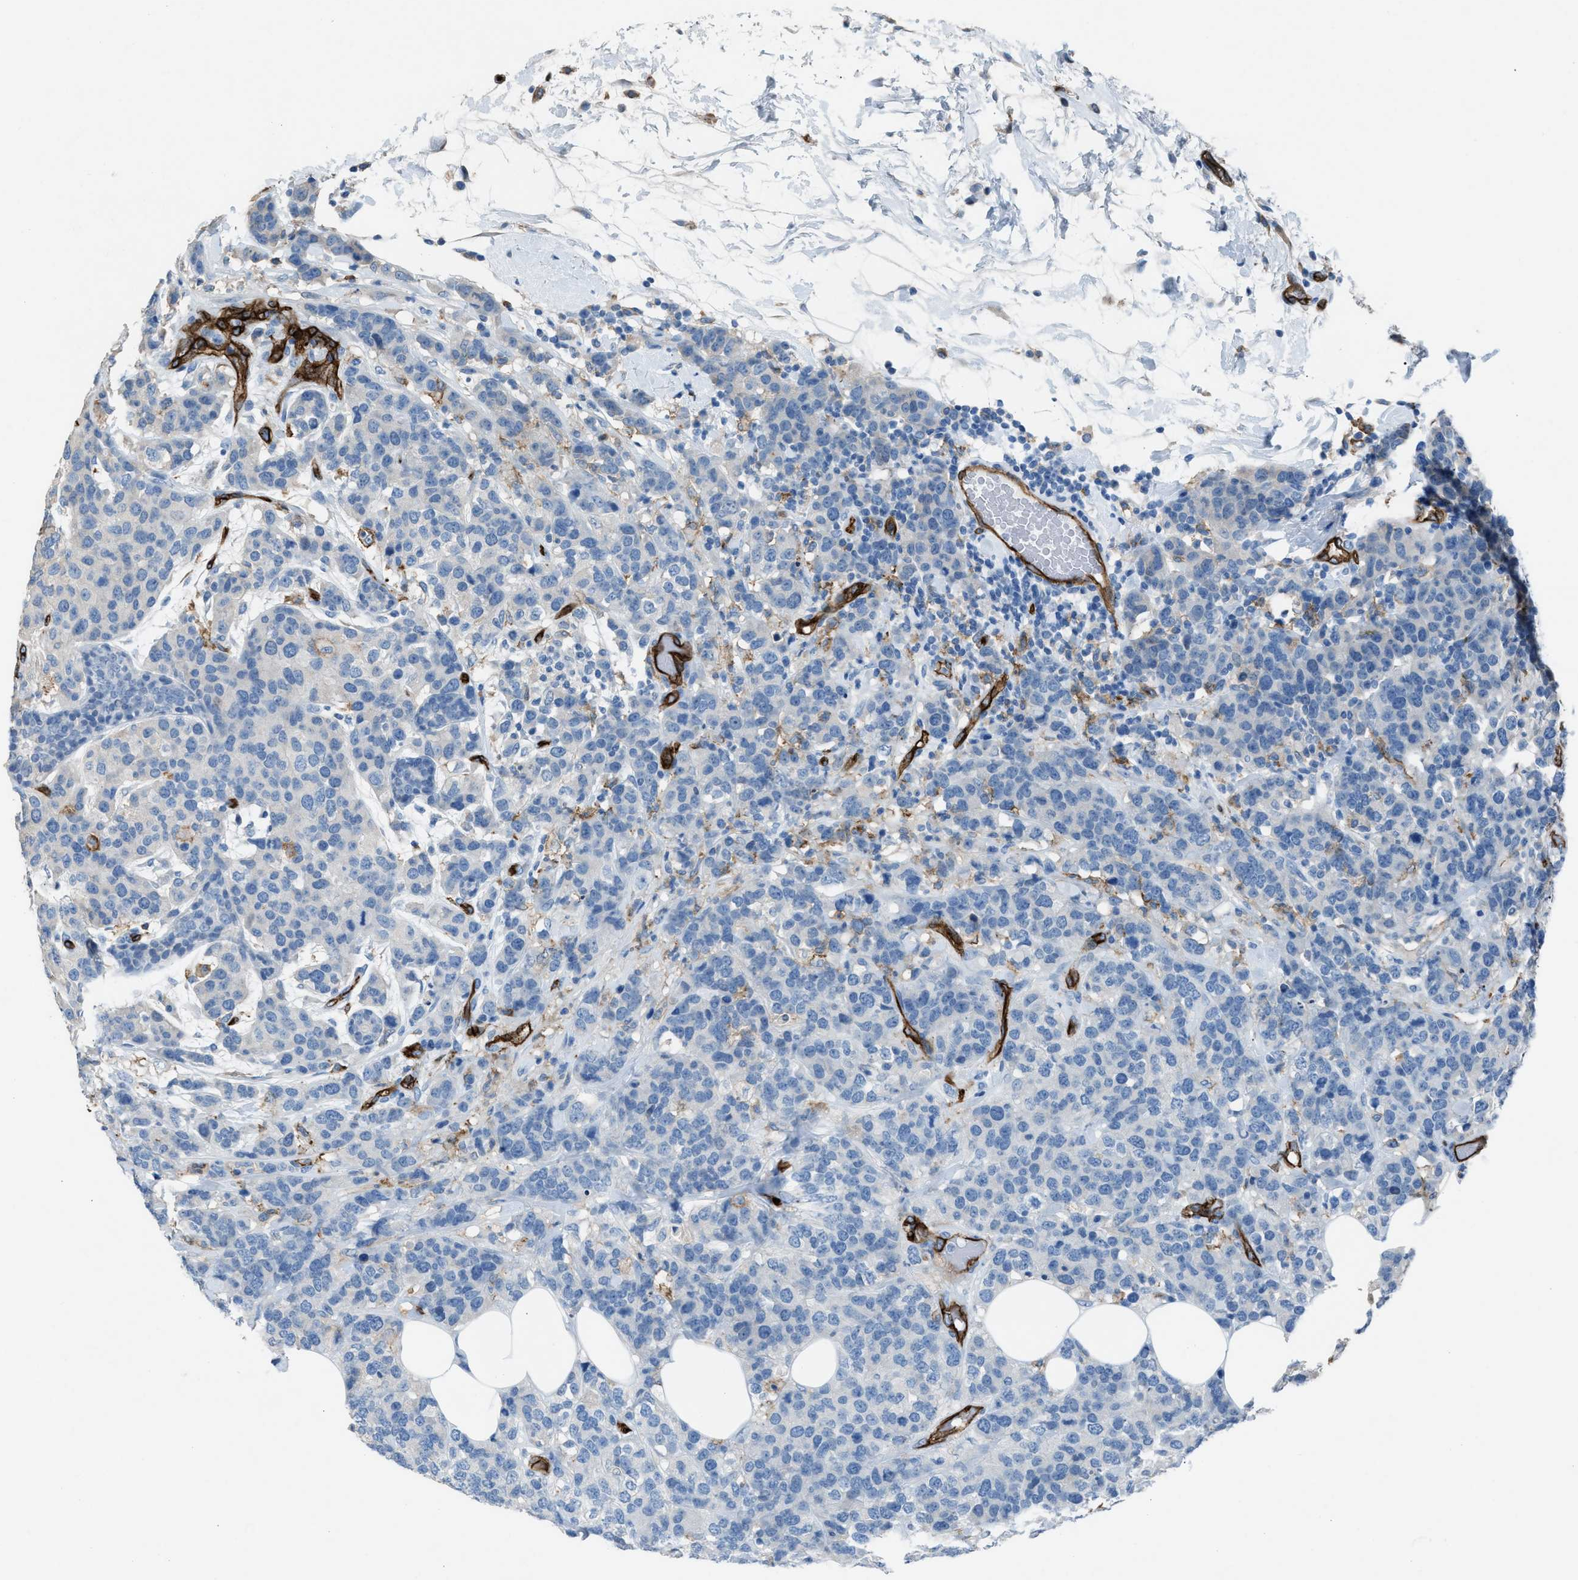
{"staining": {"intensity": "negative", "quantity": "none", "location": "none"}, "tissue": "breast cancer", "cell_type": "Tumor cells", "image_type": "cancer", "snomed": [{"axis": "morphology", "description": "Lobular carcinoma"}, {"axis": "topography", "description": "Breast"}], "caption": "Tumor cells are negative for brown protein staining in lobular carcinoma (breast).", "gene": "DYSF", "patient": {"sex": "female", "age": 59}}